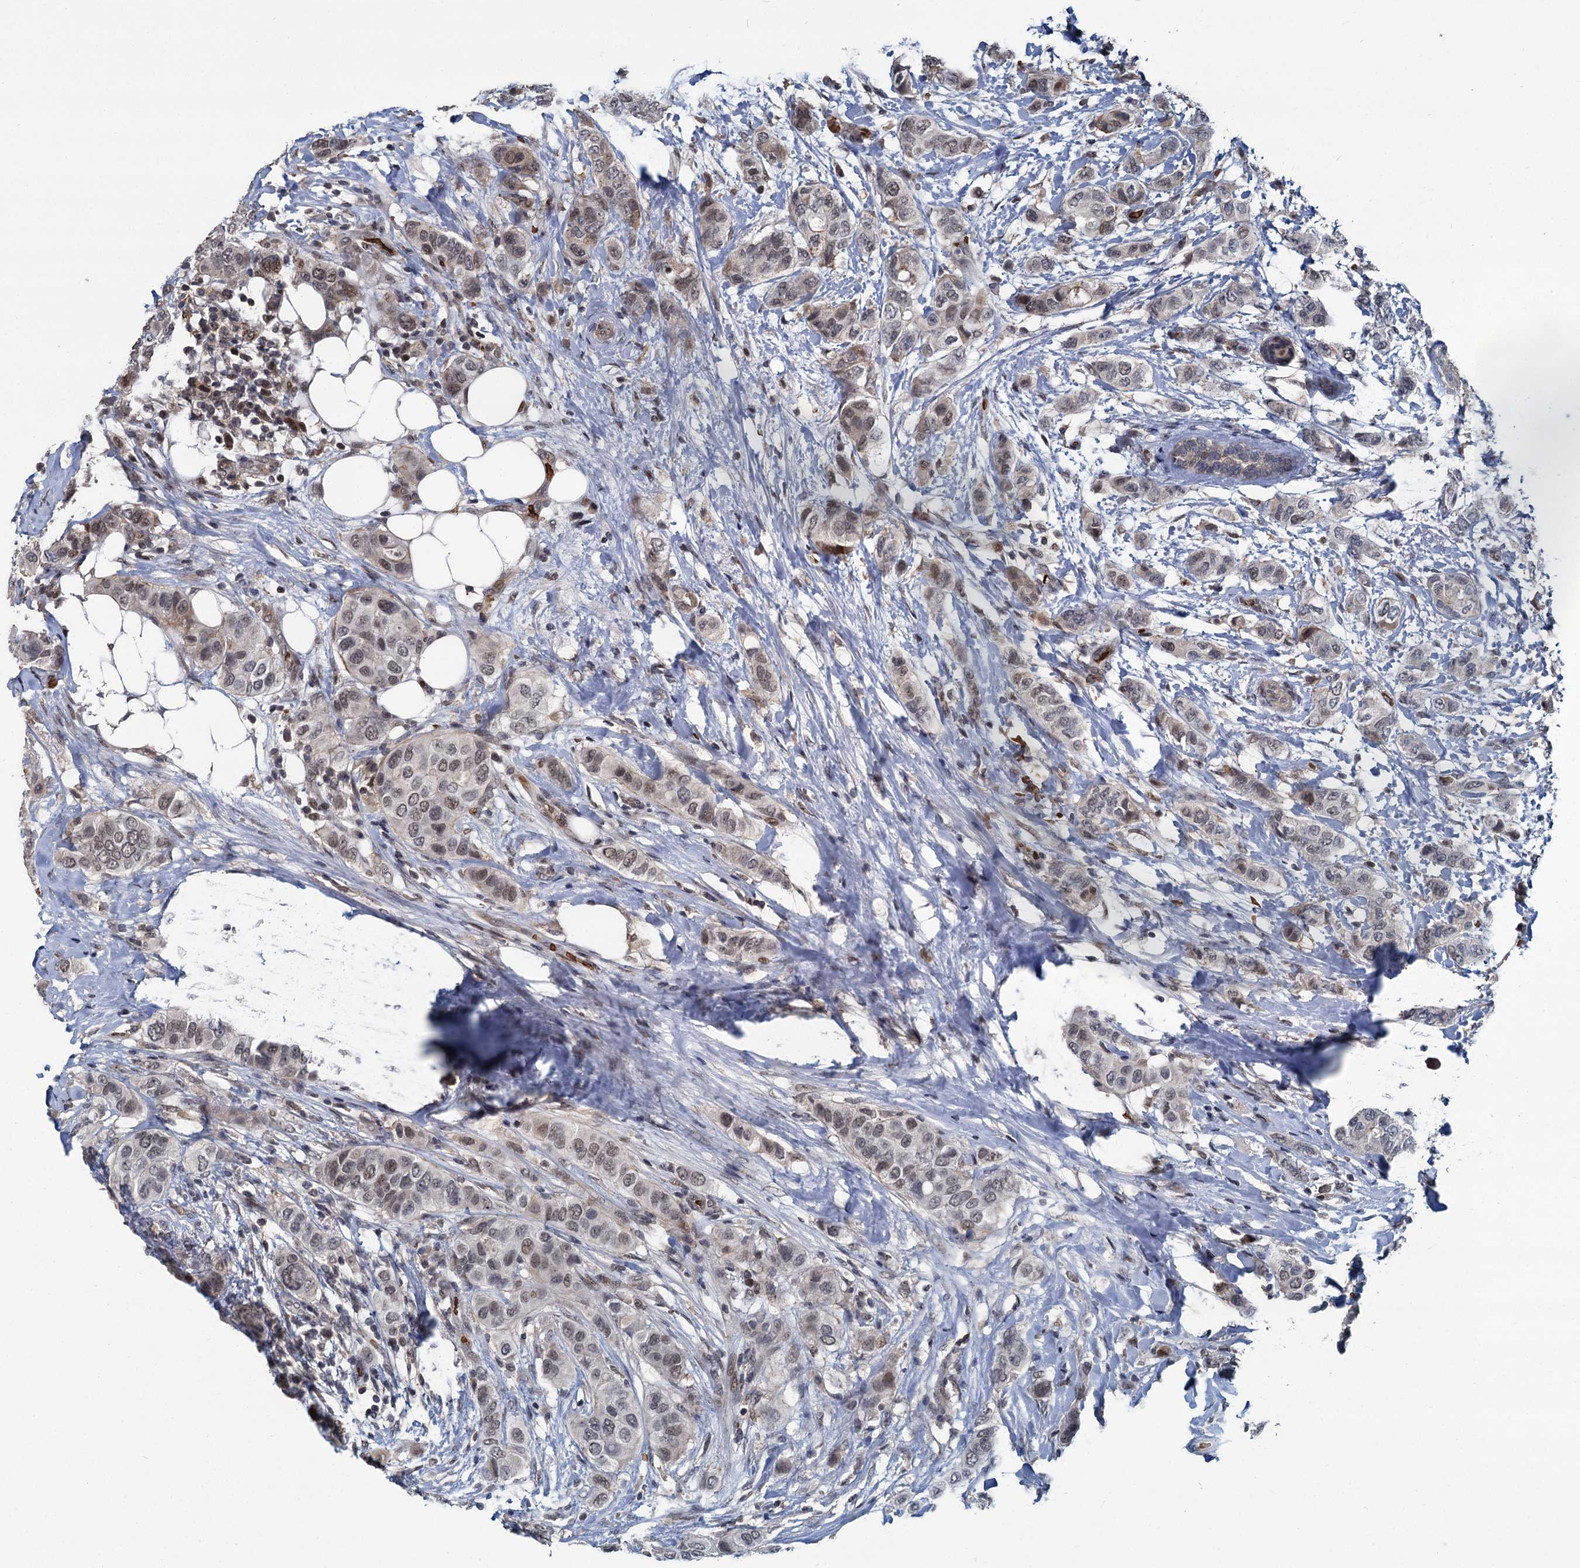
{"staining": {"intensity": "moderate", "quantity": "25%-75%", "location": "nuclear"}, "tissue": "breast cancer", "cell_type": "Tumor cells", "image_type": "cancer", "snomed": [{"axis": "morphology", "description": "Lobular carcinoma"}, {"axis": "topography", "description": "Breast"}], "caption": "Breast cancer (lobular carcinoma) stained with immunohistochemistry (IHC) displays moderate nuclear expression in about 25%-75% of tumor cells.", "gene": "FANCI", "patient": {"sex": "female", "age": 51}}